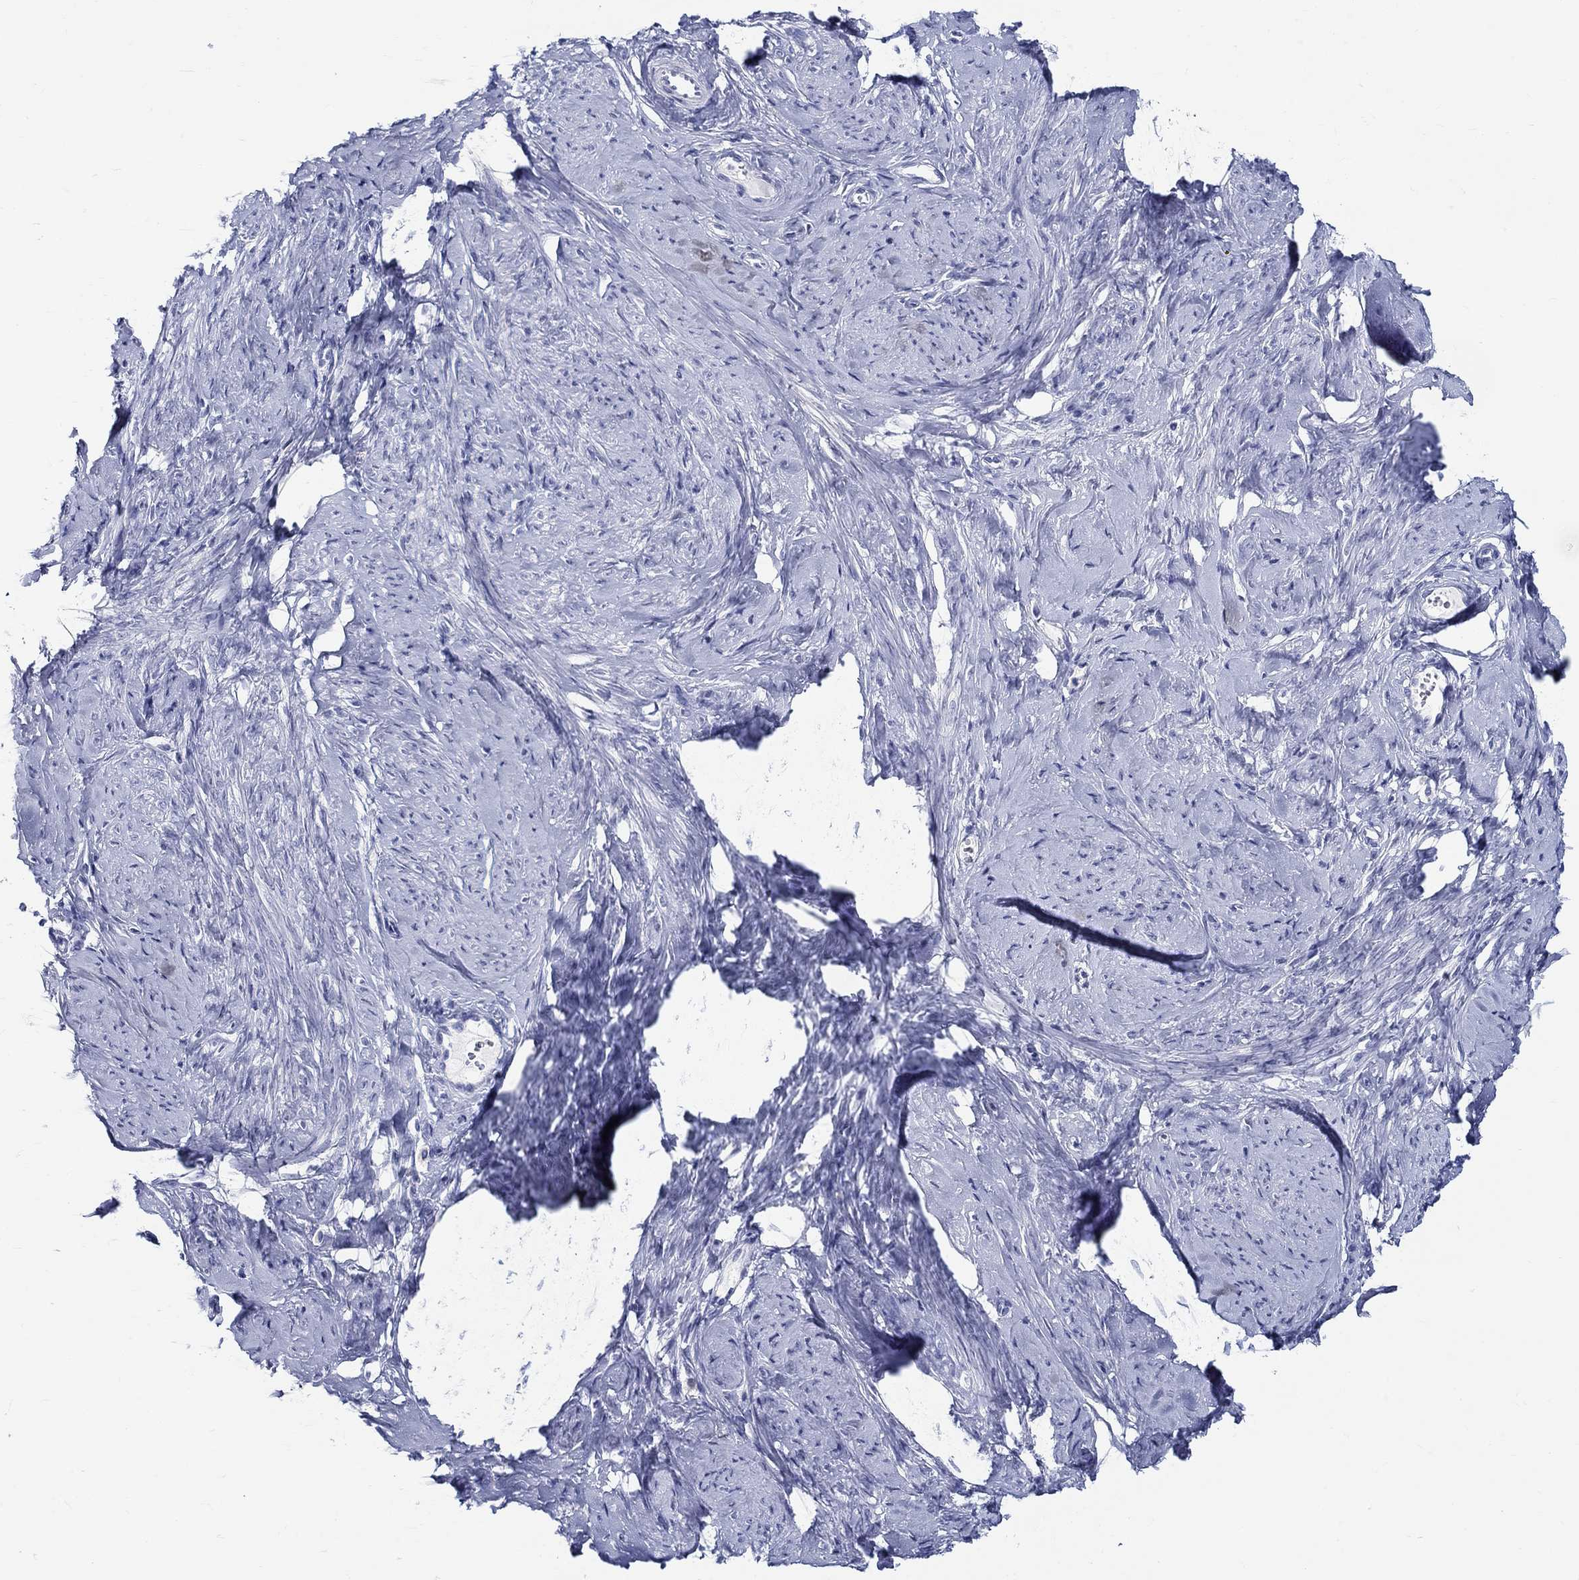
{"staining": {"intensity": "negative", "quantity": "none", "location": "none"}, "tissue": "smooth muscle", "cell_type": "Smooth muscle cells", "image_type": "normal", "snomed": [{"axis": "morphology", "description": "Normal tissue, NOS"}, {"axis": "topography", "description": "Smooth muscle"}], "caption": "Smooth muscle cells are negative for brown protein staining in unremarkable smooth muscle. (DAB IHC, high magnification).", "gene": "CRYGS", "patient": {"sex": "female", "age": 48}}